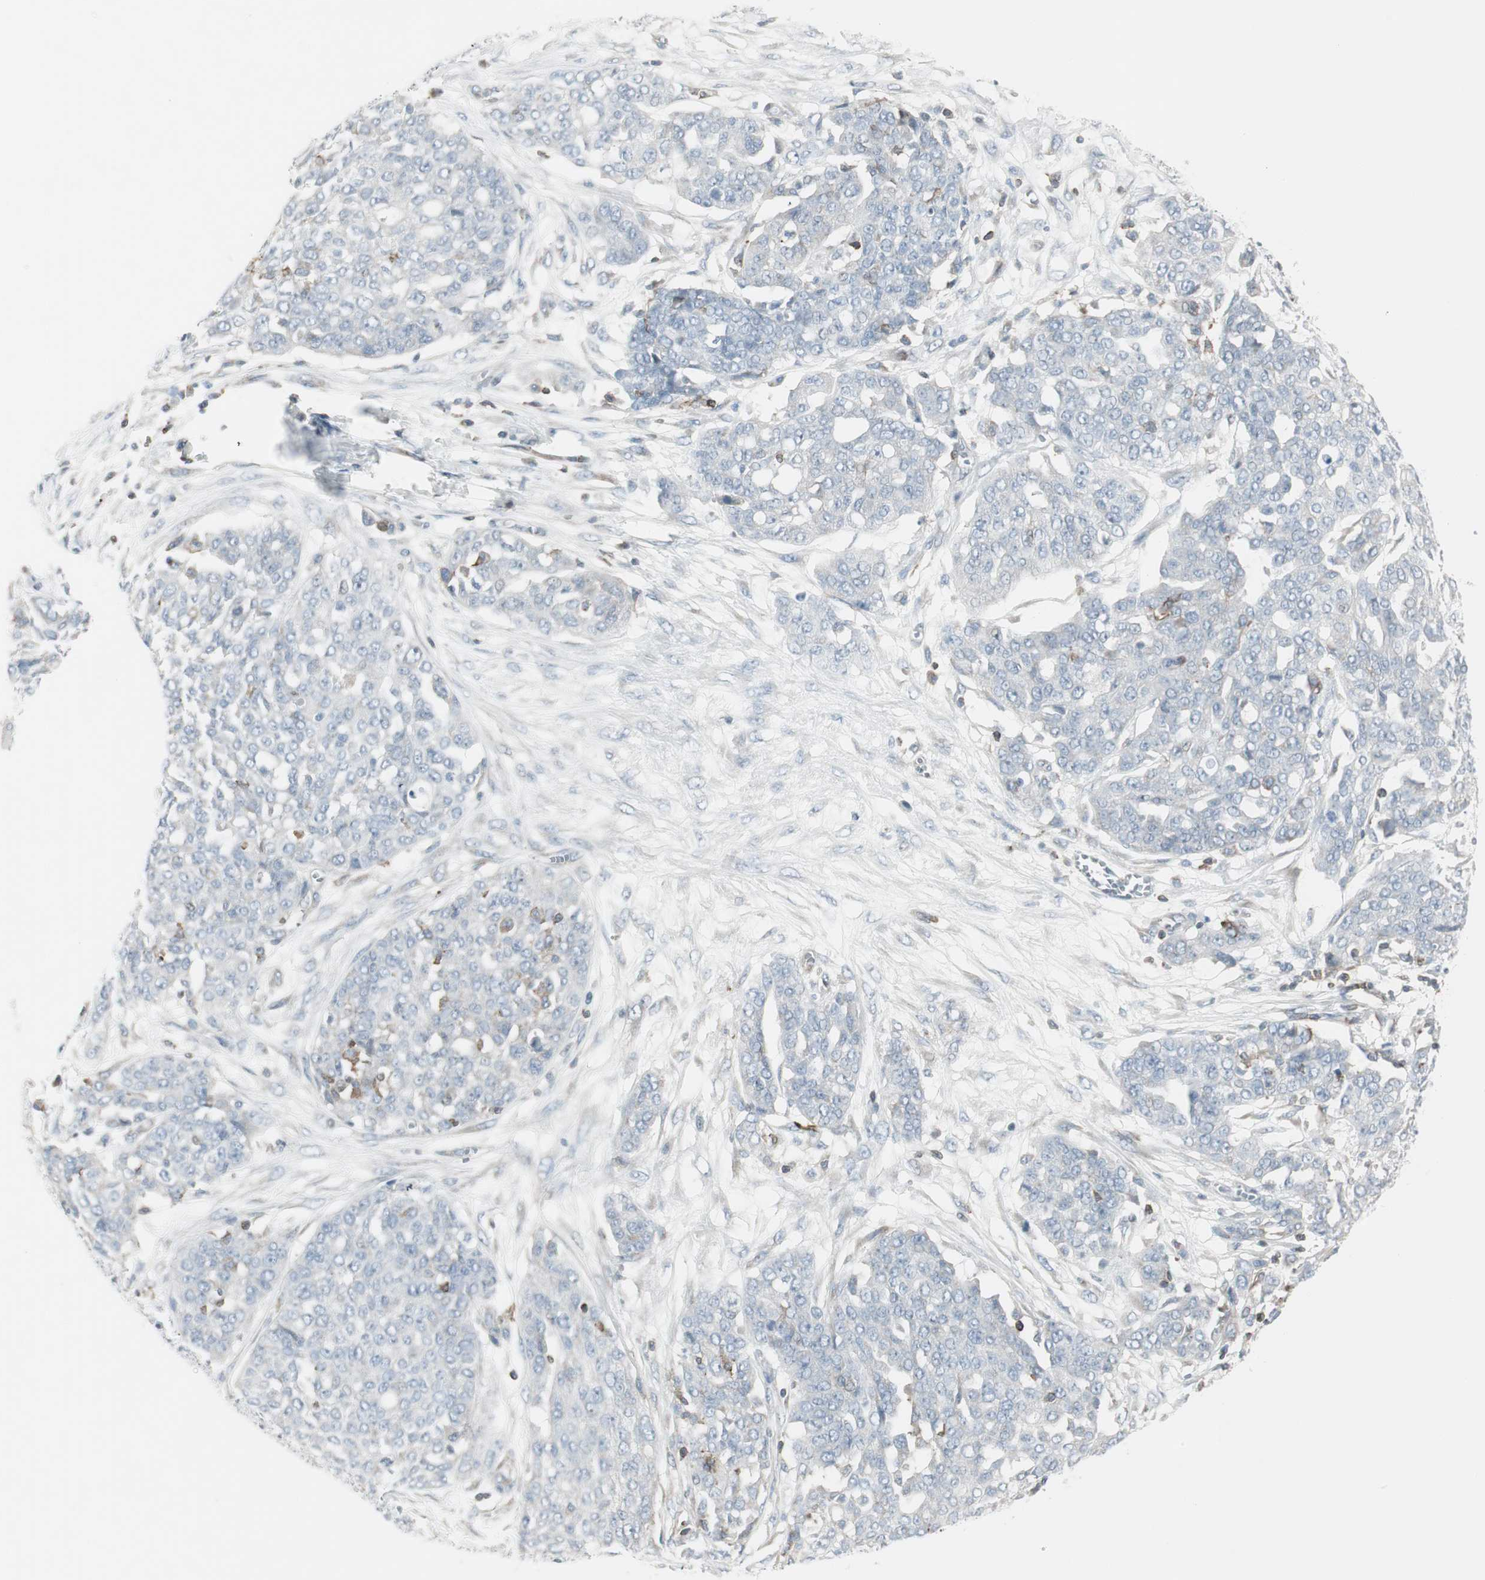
{"staining": {"intensity": "negative", "quantity": "none", "location": "none"}, "tissue": "ovarian cancer", "cell_type": "Tumor cells", "image_type": "cancer", "snomed": [{"axis": "morphology", "description": "Cystadenocarcinoma, serous, NOS"}, {"axis": "topography", "description": "Soft tissue"}, {"axis": "topography", "description": "Ovary"}], "caption": "High magnification brightfield microscopy of ovarian serous cystadenocarcinoma stained with DAB (3,3'-diaminobenzidine) (brown) and counterstained with hematoxylin (blue): tumor cells show no significant positivity. (Stains: DAB IHC with hematoxylin counter stain, Microscopy: brightfield microscopy at high magnification).", "gene": "MAP4K4", "patient": {"sex": "female", "age": 57}}